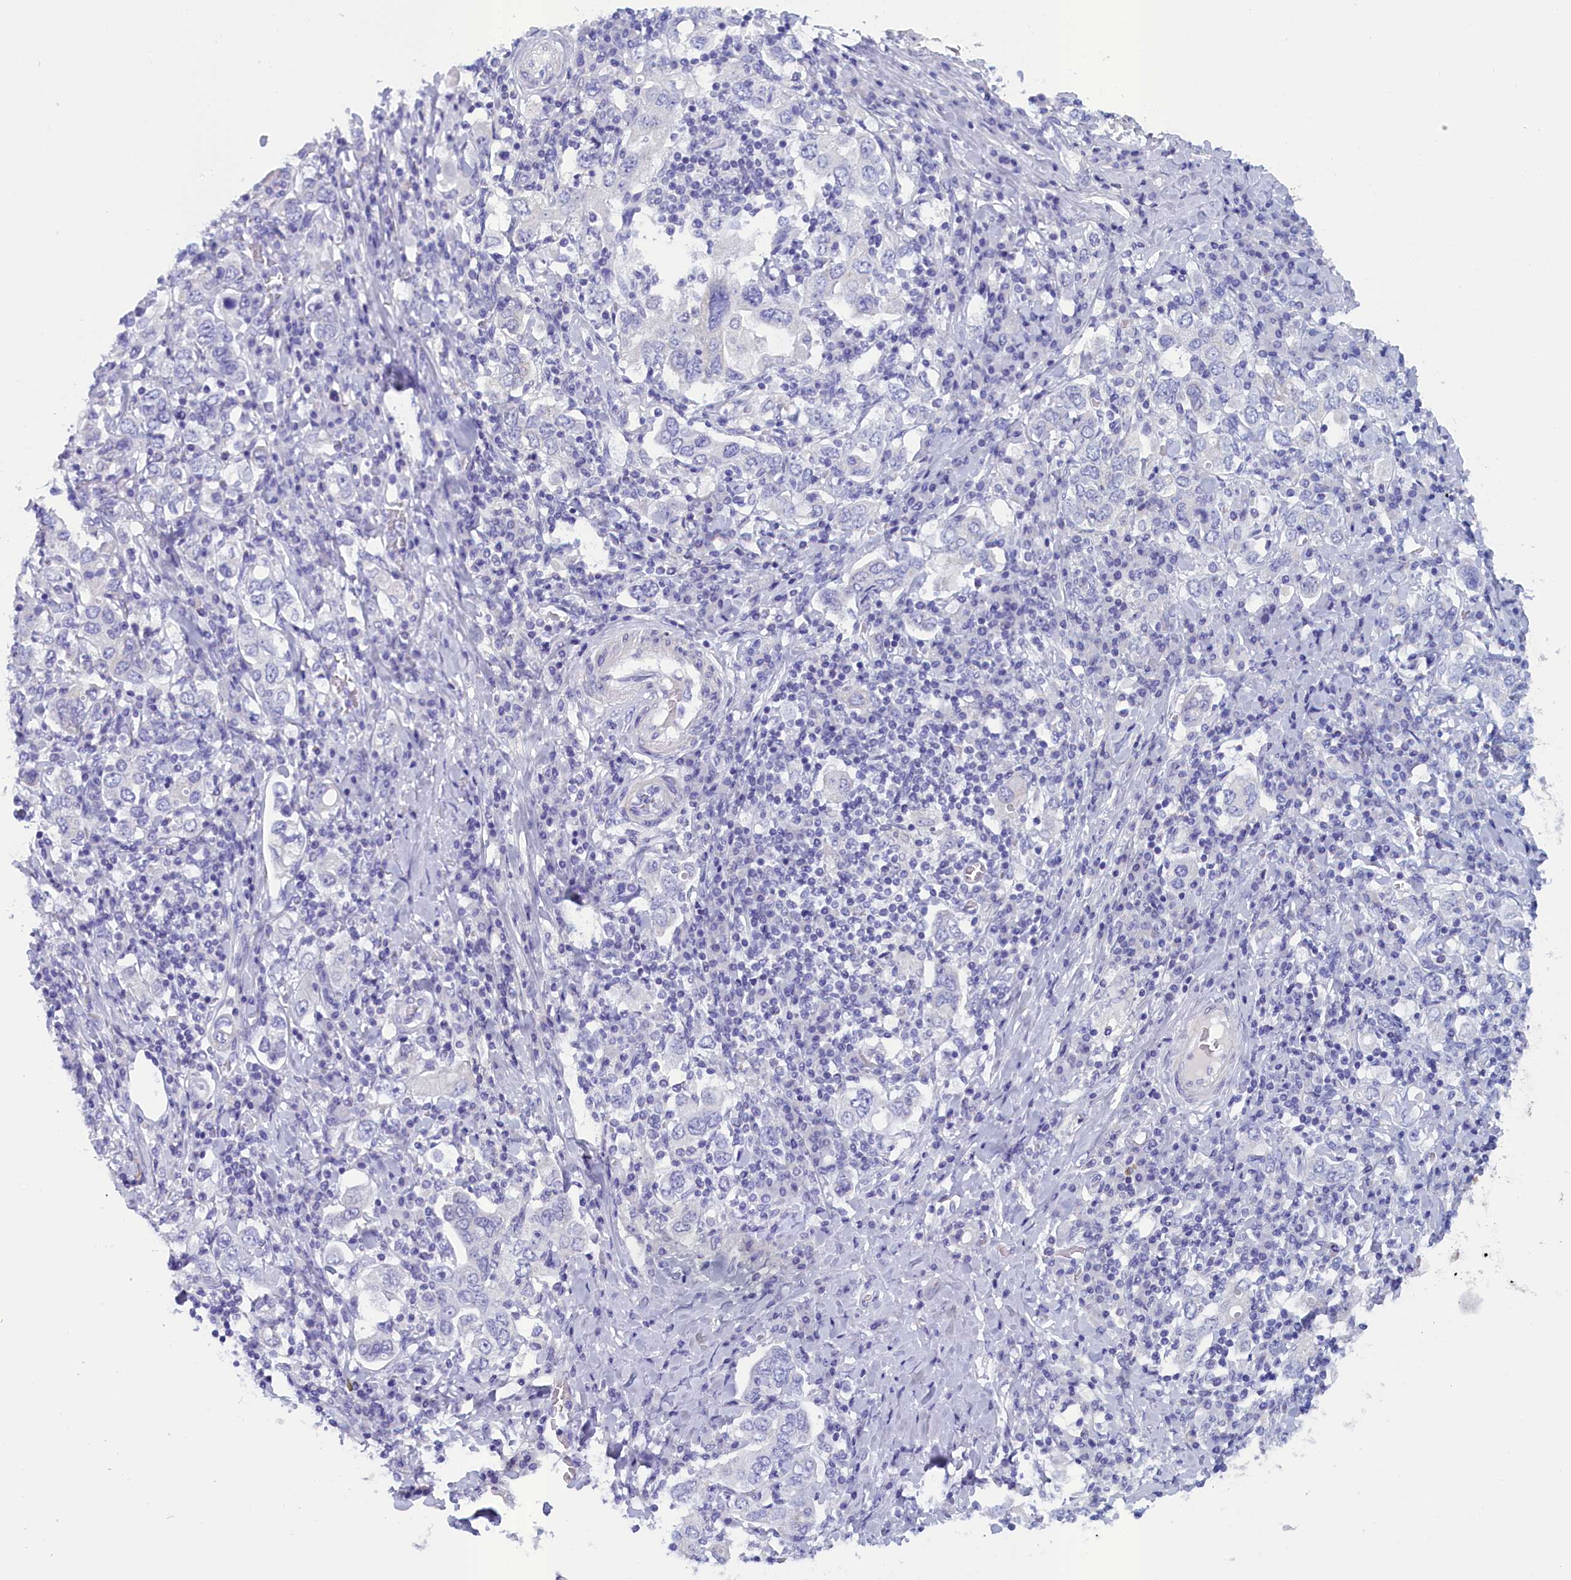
{"staining": {"intensity": "negative", "quantity": "none", "location": "none"}, "tissue": "stomach cancer", "cell_type": "Tumor cells", "image_type": "cancer", "snomed": [{"axis": "morphology", "description": "Adenocarcinoma, NOS"}, {"axis": "topography", "description": "Stomach, upper"}], "caption": "An image of stomach cancer (adenocarcinoma) stained for a protein exhibits no brown staining in tumor cells.", "gene": "ANKRD2", "patient": {"sex": "male", "age": 62}}